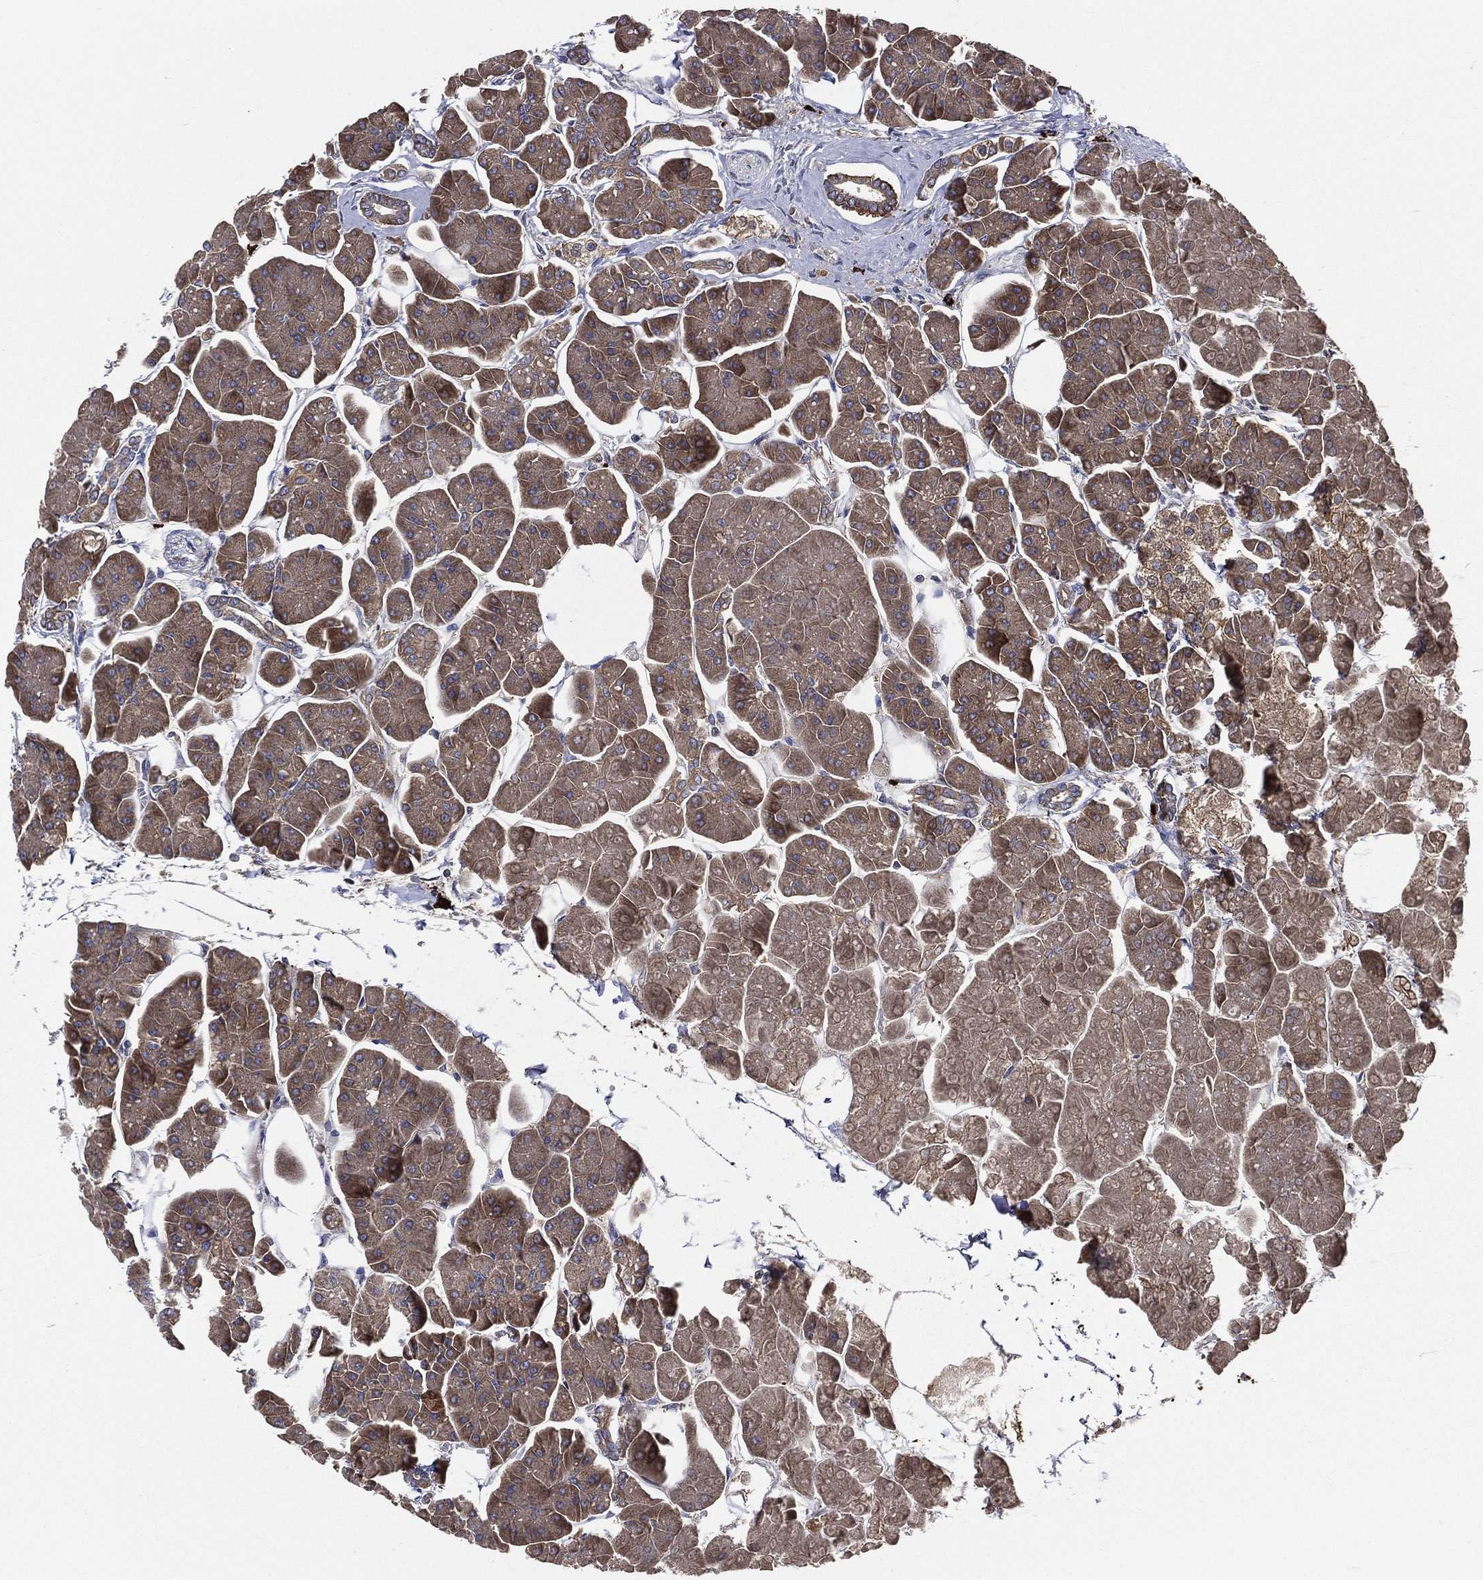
{"staining": {"intensity": "moderate", "quantity": ">75%", "location": "cytoplasmic/membranous"}, "tissue": "pancreas", "cell_type": "Exocrine glandular cells", "image_type": "normal", "snomed": [{"axis": "morphology", "description": "Normal tissue, NOS"}, {"axis": "topography", "description": "Adipose tissue"}, {"axis": "topography", "description": "Pancreas"}, {"axis": "topography", "description": "Peripheral nerve tissue"}], "caption": "Brown immunohistochemical staining in benign pancreas reveals moderate cytoplasmic/membranous expression in about >75% of exocrine glandular cells.", "gene": "SMPD3", "patient": {"sex": "female", "age": 58}}